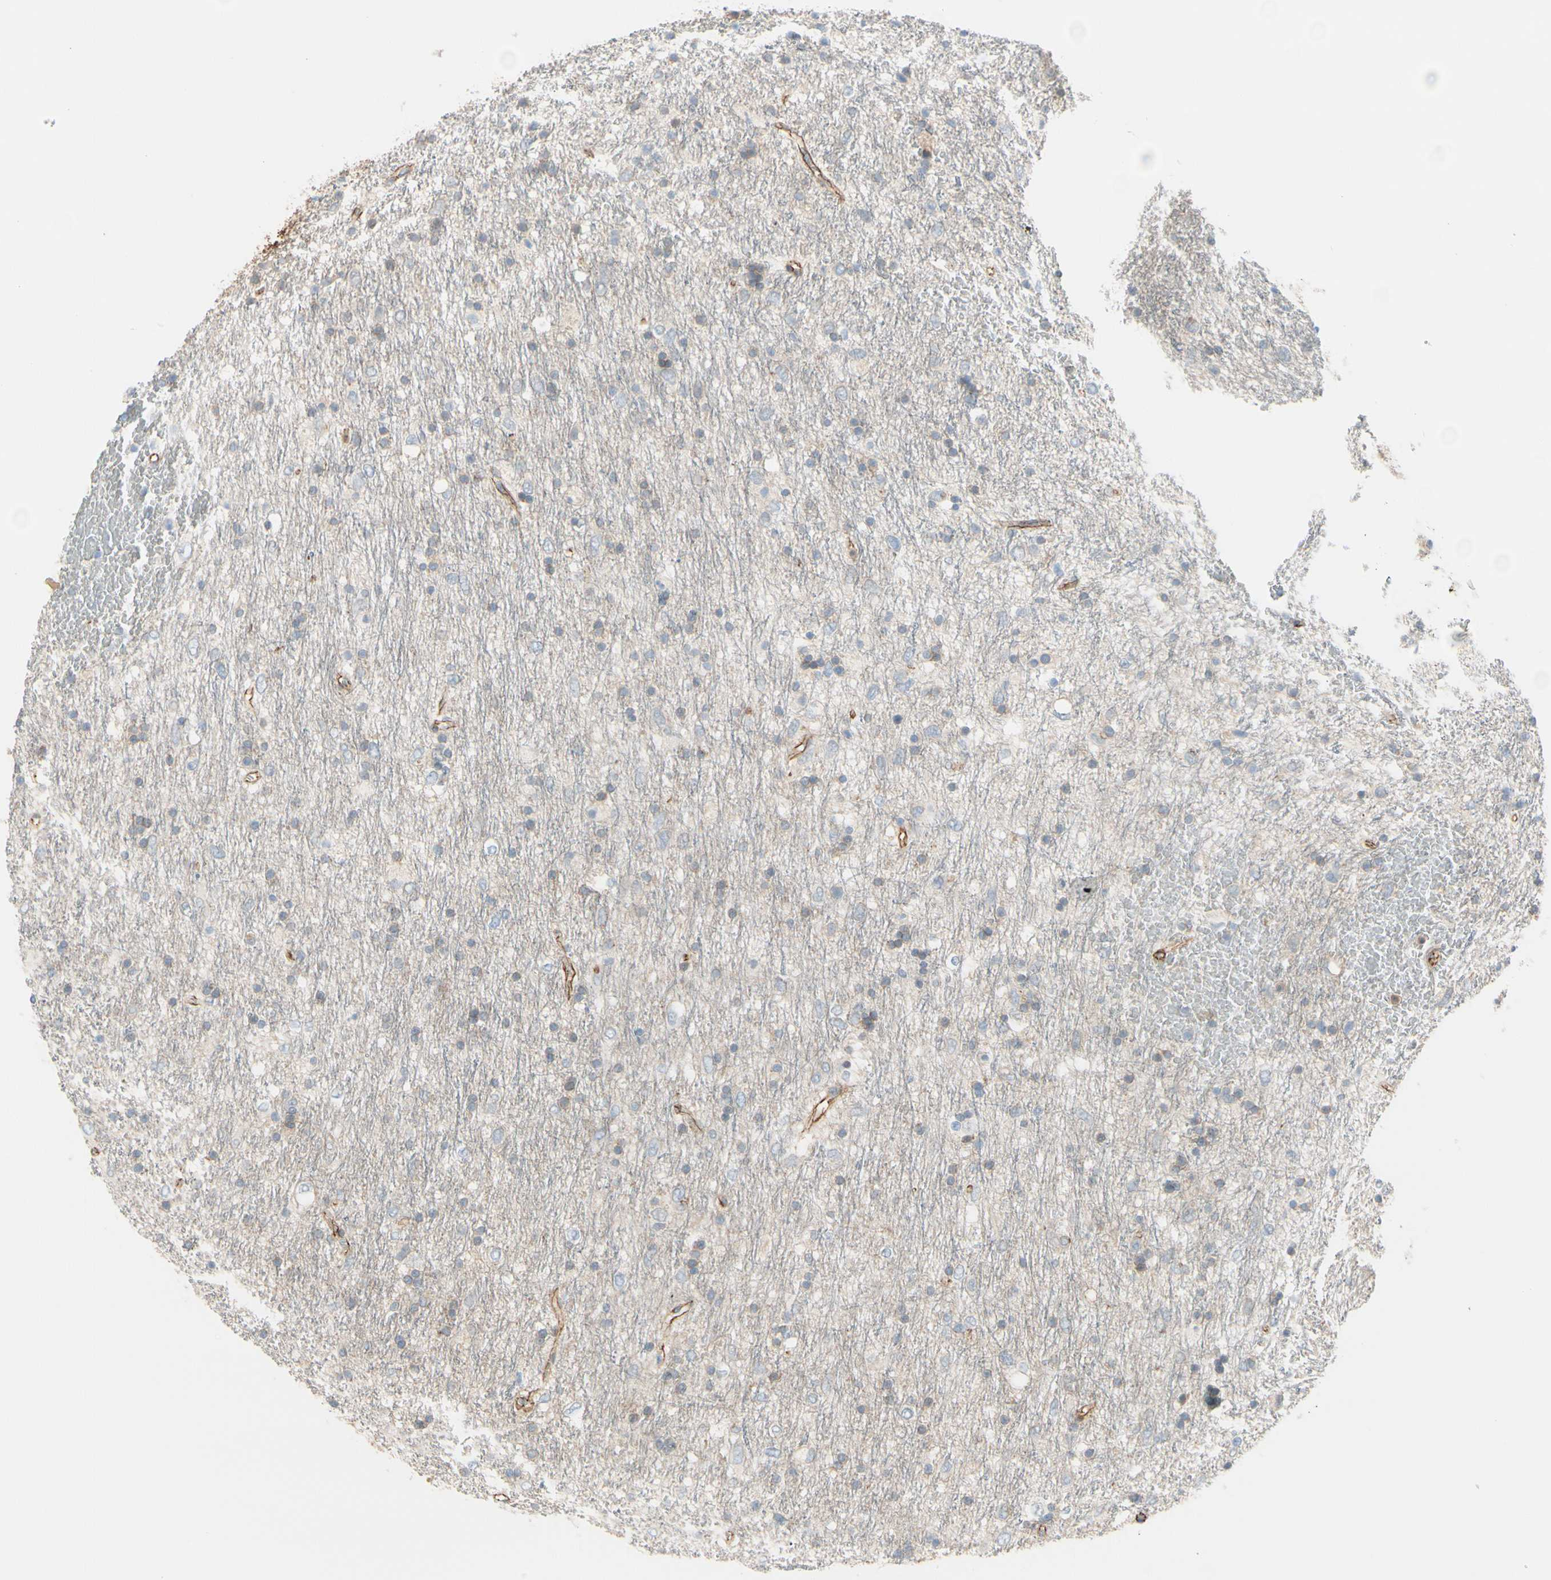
{"staining": {"intensity": "negative", "quantity": "none", "location": "none"}, "tissue": "glioma", "cell_type": "Tumor cells", "image_type": "cancer", "snomed": [{"axis": "morphology", "description": "Glioma, malignant, Low grade"}, {"axis": "topography", "description": "Brain"}], "caption": "The image exhibits no significant positivity in tumor cells of glioma.", "gene": "TJP1", "patient": {"sex": "male", "age": 77}}